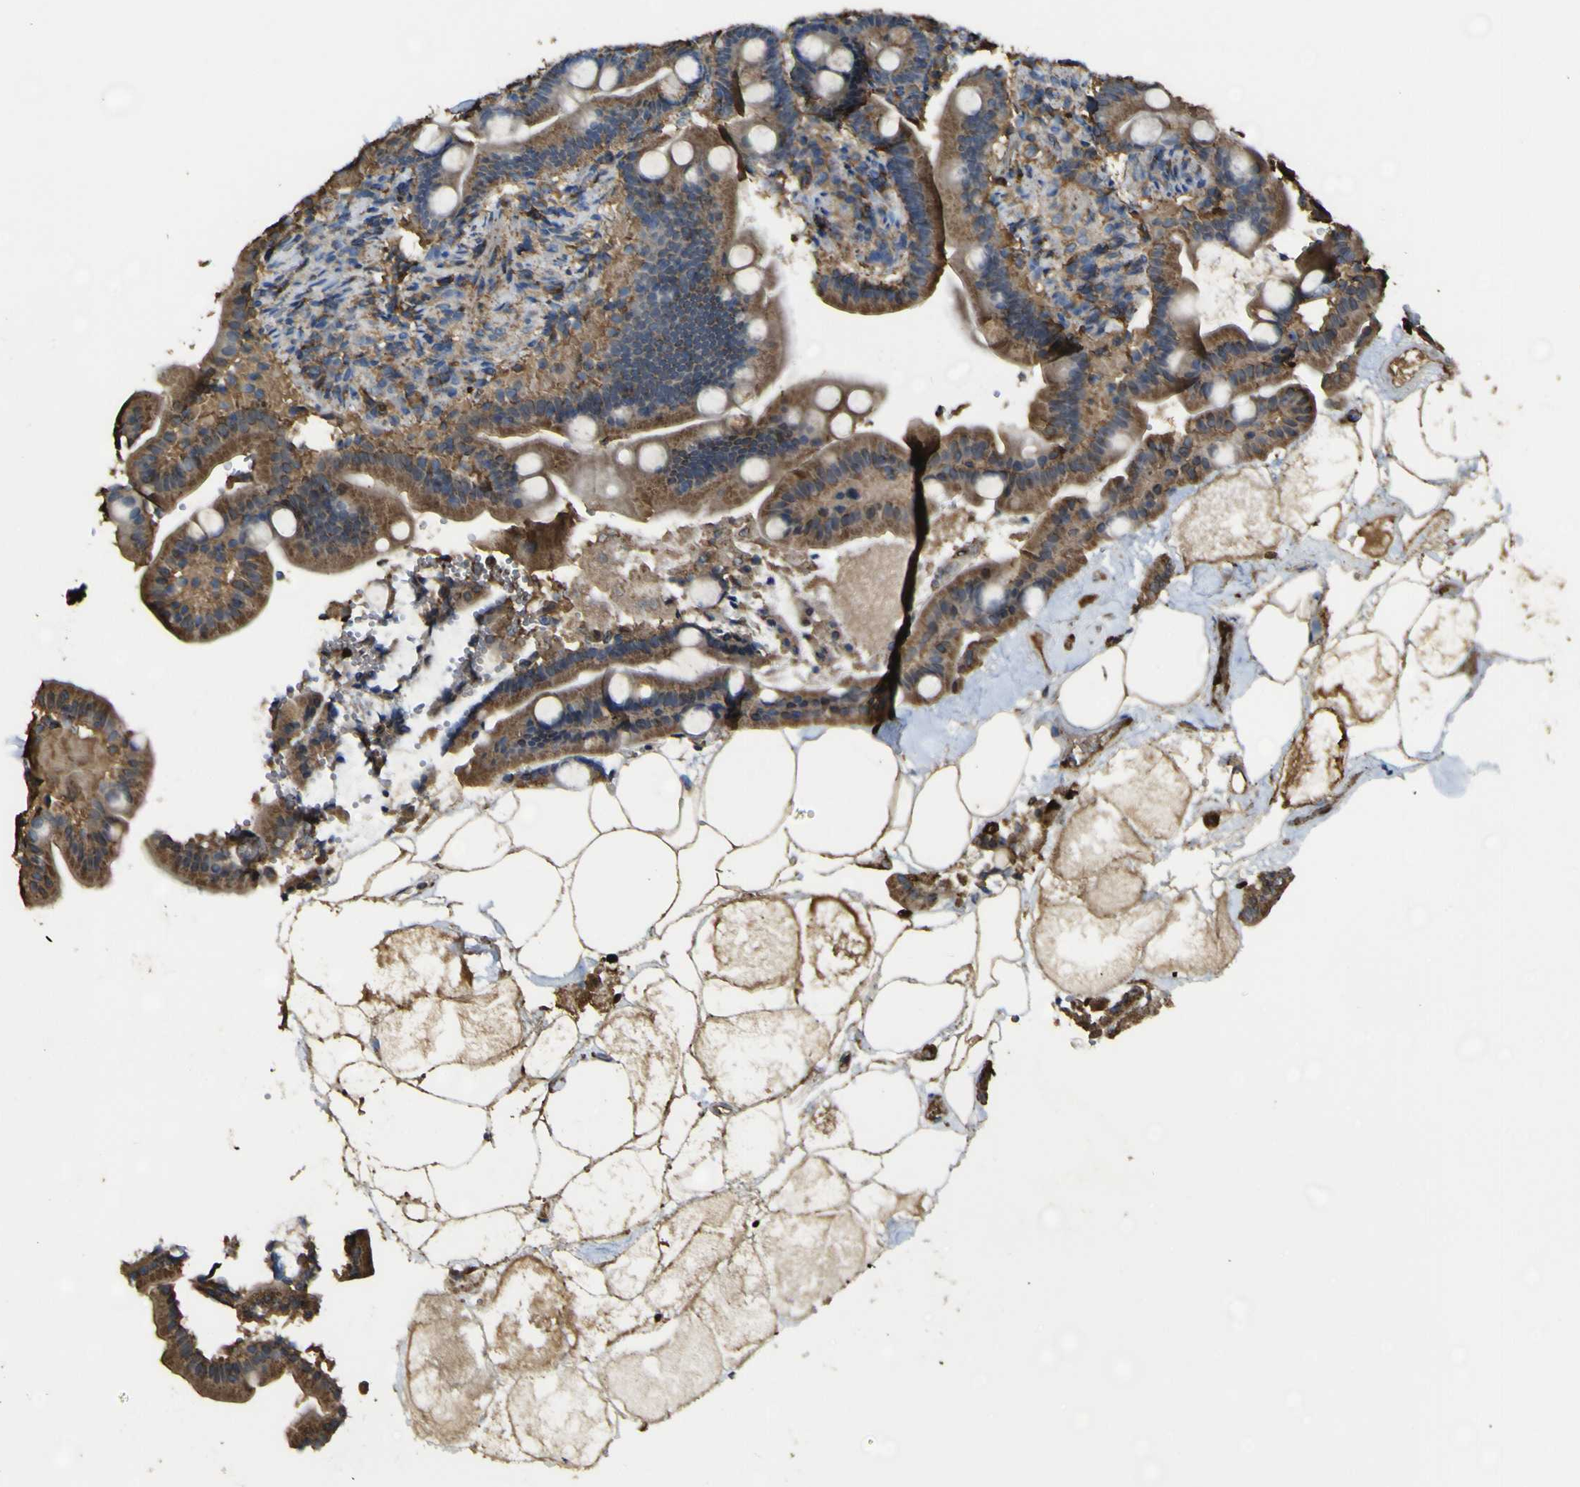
{"staining": {"intensity": "strong", "quantity": ">75%", "location": "cytoplasmic/membranous"}, "tissue": "duodenum", "cell_type": "Glandular cells", "image_type": "normal", "snomed": [{"axis": "morphology", "description": "Normal tissue, NOS"}, {"axis": "topography", "description": "Duodenum"}], "caption": "High-magnification brightfield microscopy of benign duodenum stained with DAB (brown) and counterstained with hematoxylin (blue). glandular cells exhibit strong cytoplasmic/membranous positivity is identified in approximately>75% of cells.", "gene": "ACSL3", "patient": {"sex": "male", "age": 54}}